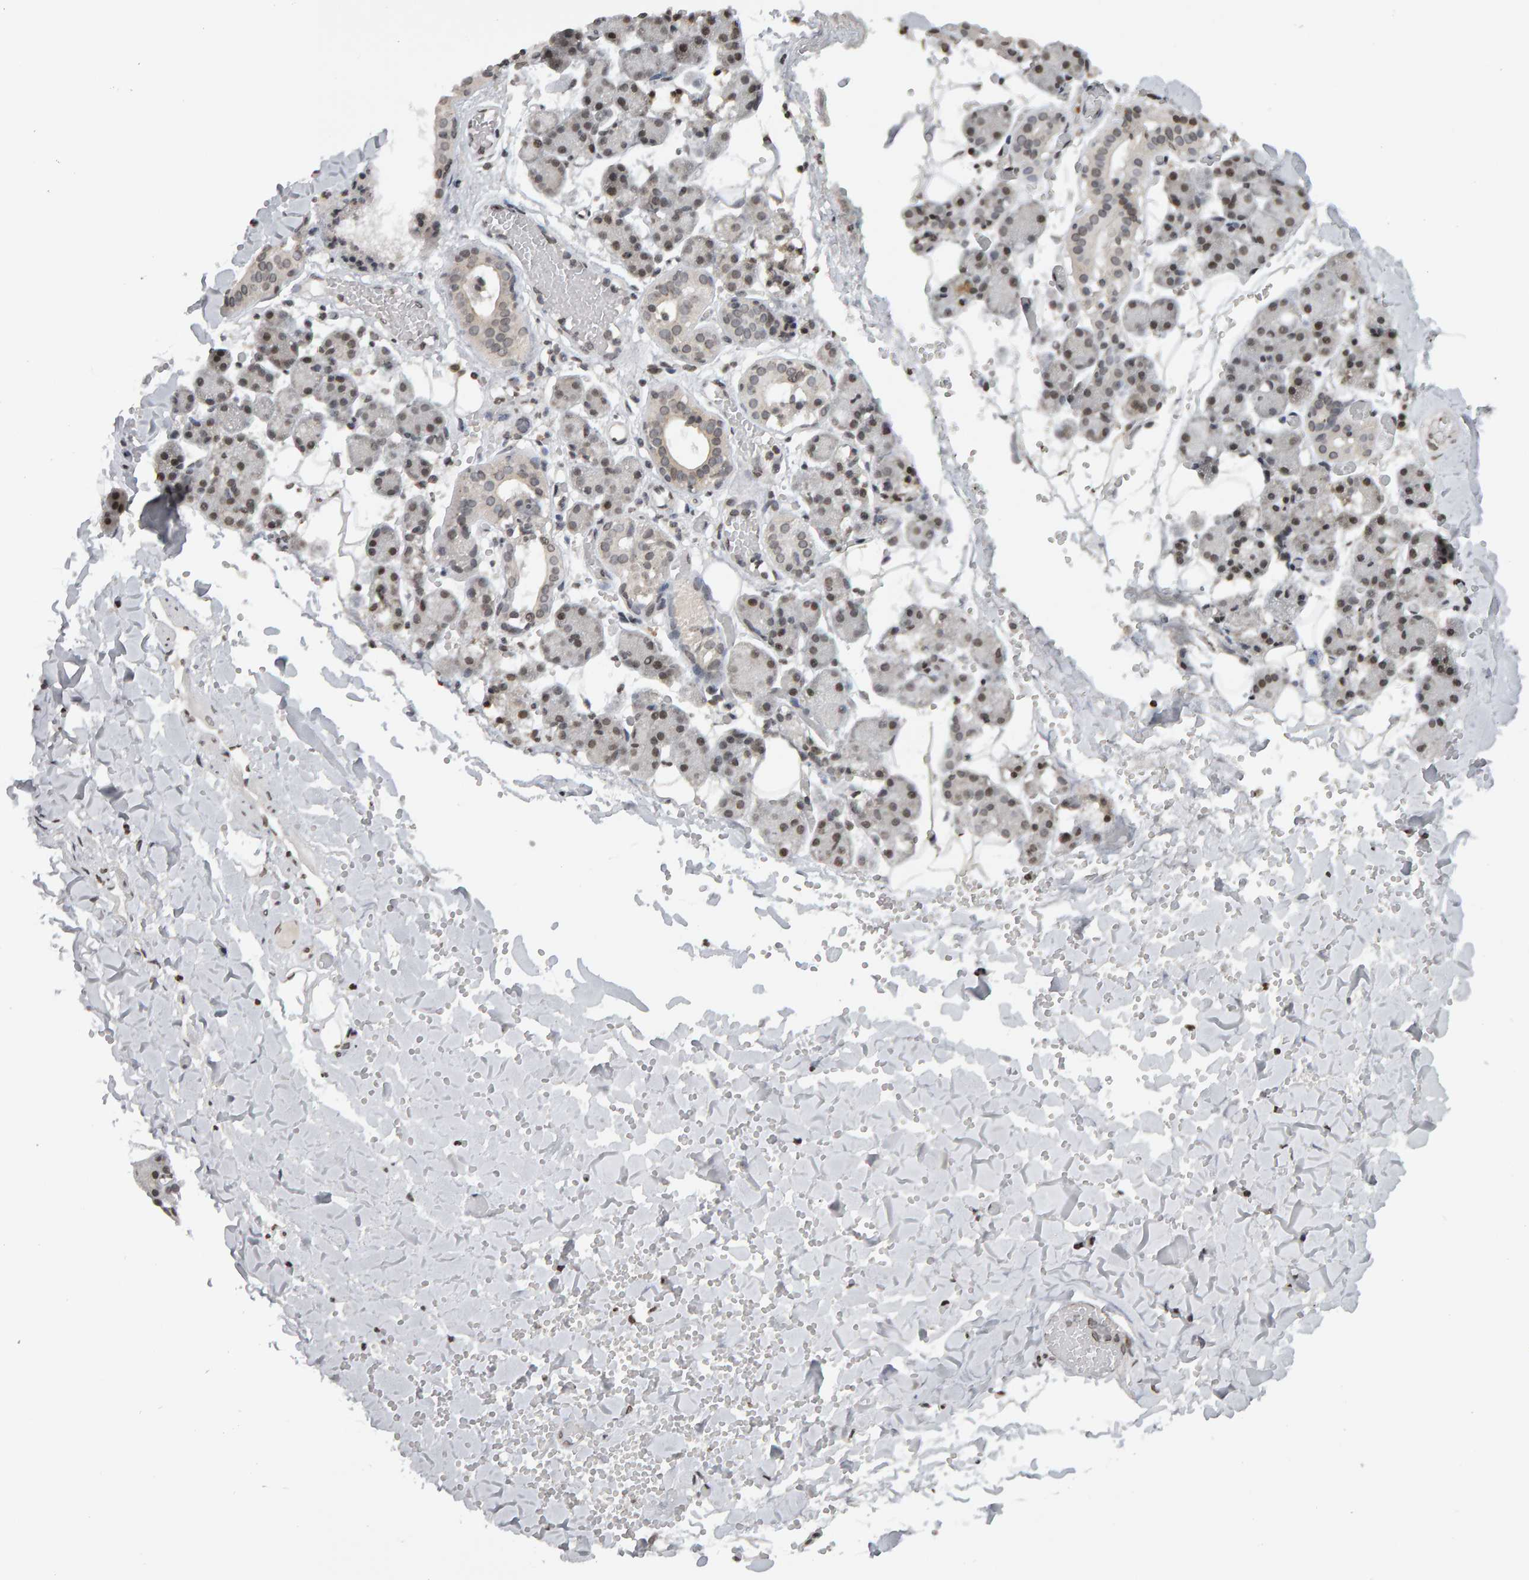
{"staining": {"intensity": "moderate", "quantity": ">75%", "location": "nuclear"}, "tissue": "salivary gland", "cell_type": "Glandular cells", "image_type": "normal", "snomed": [{"axis": "morphology", "description": "Normal tissue, NOS"}, {"axis": "topography", "description": "Salivary gland"}], "caption": "A medium amount of moderate nuclear staining is seen in about >75% of glandular cells in normal salivary gland.", "gene": "TRAM1", "patient": {"sex": "female", "age": 33}}